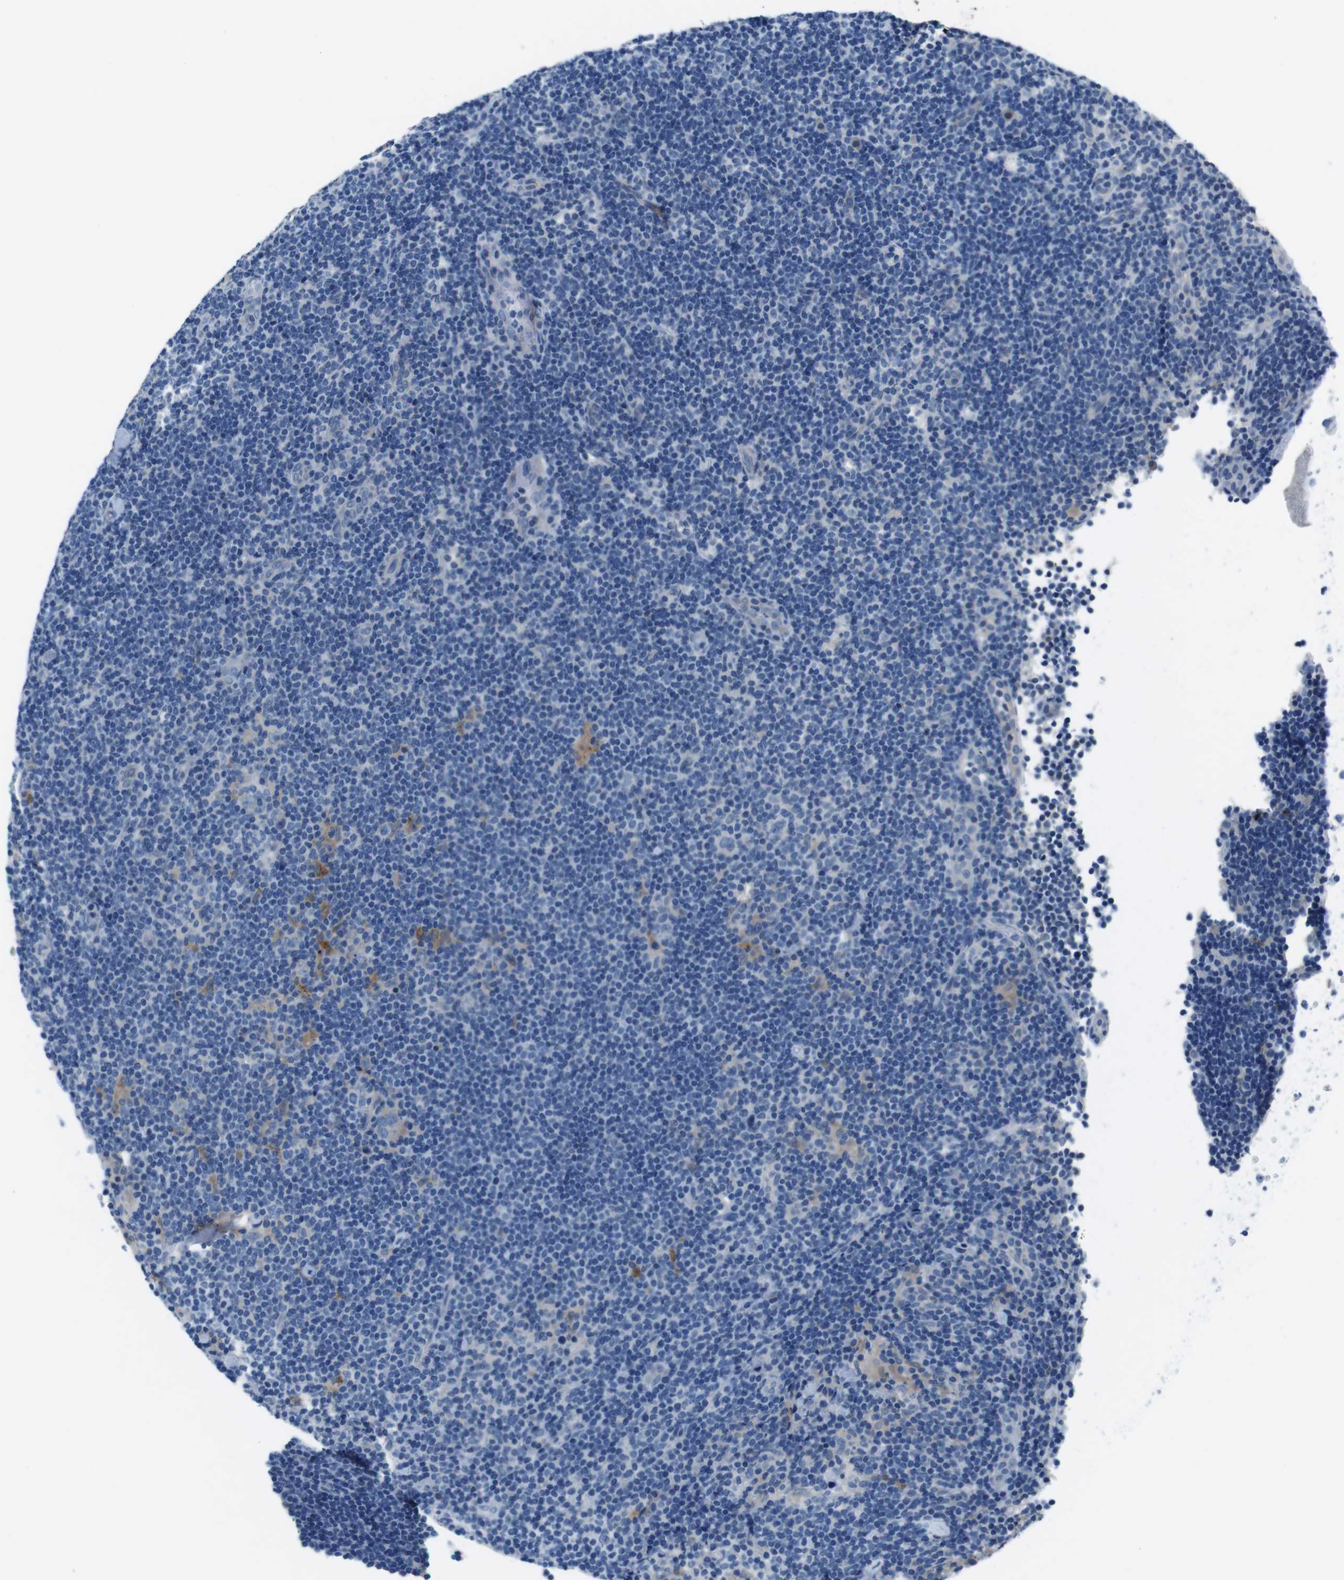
{"staining": {"intensity": "weak", "quantity": "<25%", "location": "cytoplasmic/membranous"}, "tissue": "lymphoma", "cell_type": "Tumor cells", "image_type": "cancer", "snomed": [{"axis": "morphology", "description": "Hodgkin's disease, NOS"}, {"axis": "topography", "description": "Lymph node"}], "caption": "This is a histopathology image of immunohistochemistry staining of Hodgkin's disease, which shows no positivity in tumor cells.", "gene": "TULP3", "patient": {"sex": "female", "age": 57}}